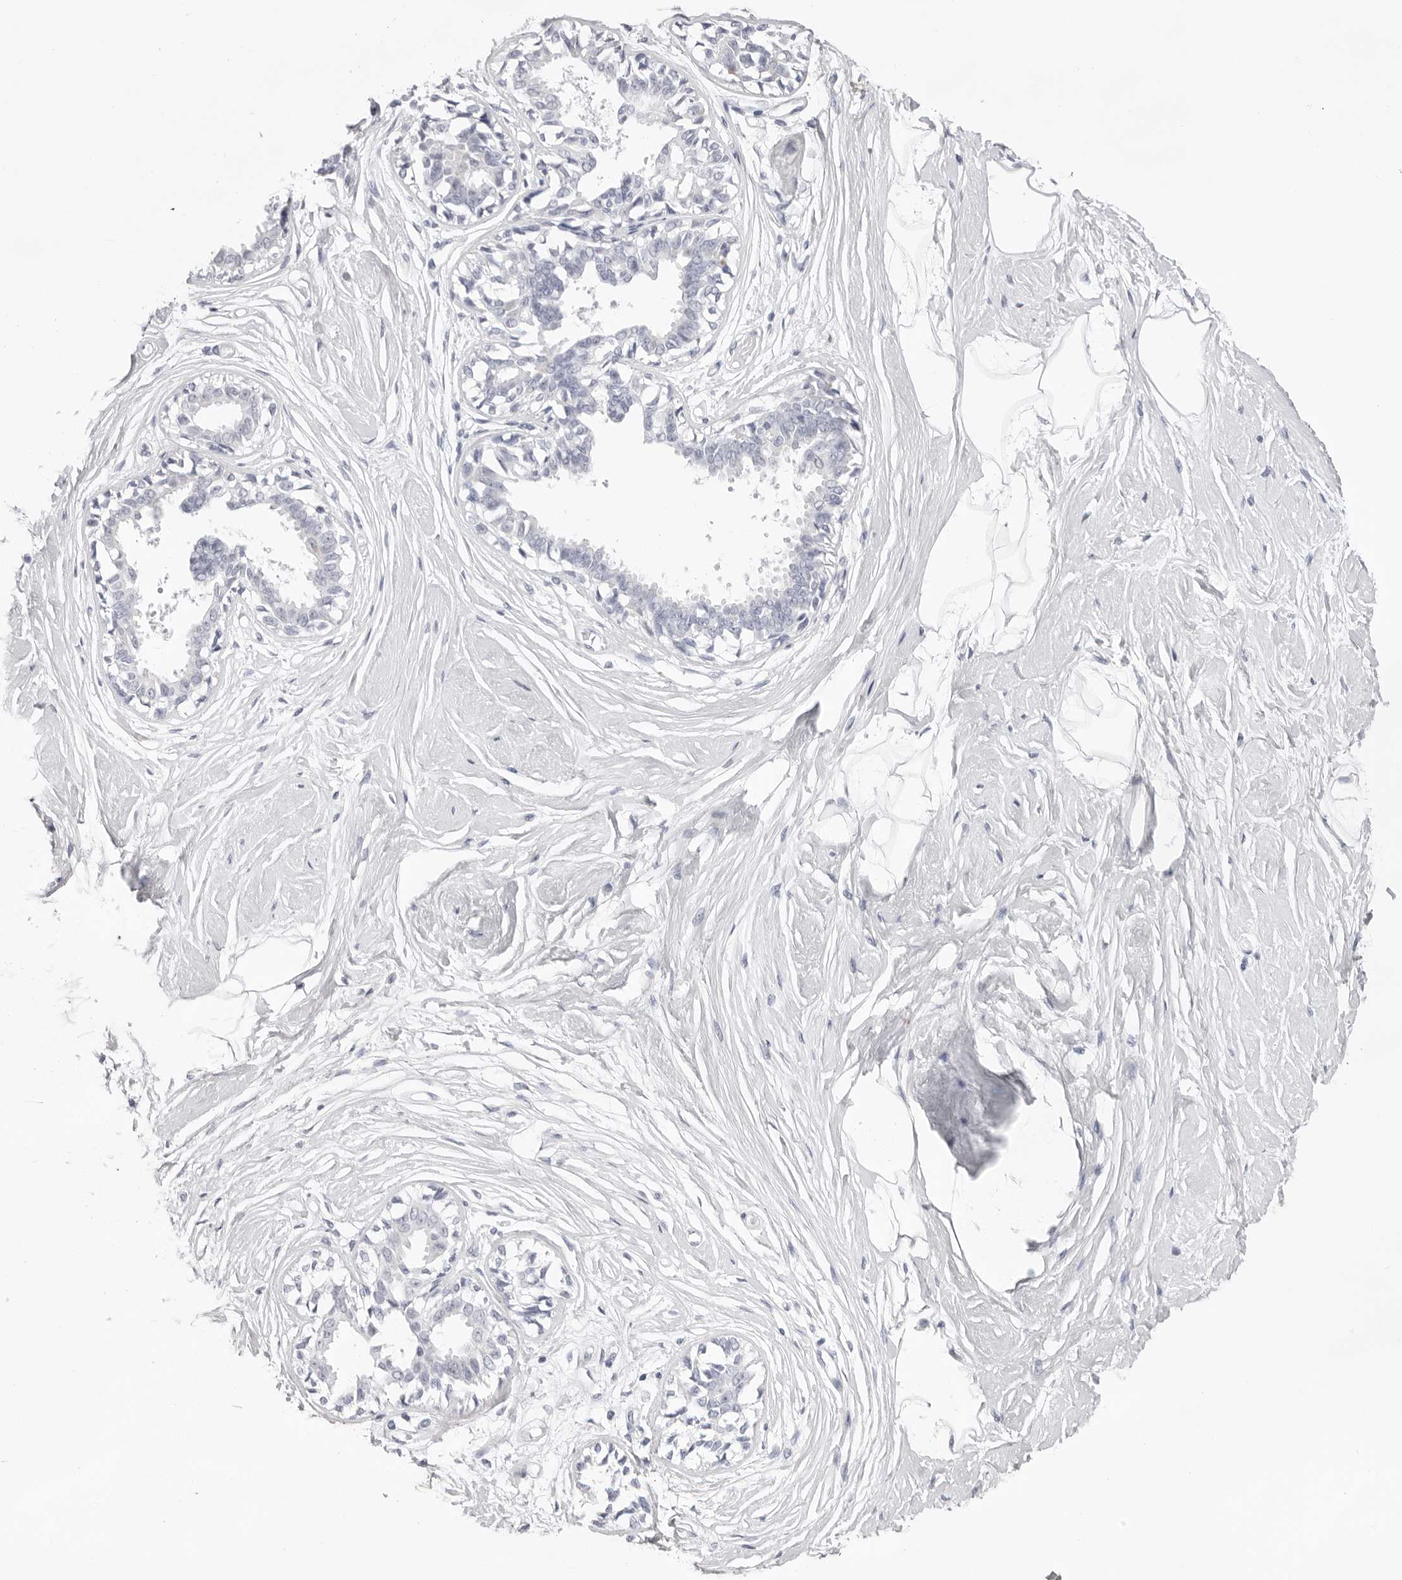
{"staining": {"intensity": "negative", "quantity": "none", "location": "none"}, "tissue": "breast", "cell_type": "Adipocytes", "image_type": "normal", "snomed": [{"axis": "morphology", "description": "Normal tissue, NOS"}, {"axis": "topography", "description": "Breast"}], "caption": "The micrograph shows no significant positivity in adipocytes of breast.", "gene": "SMIM2", "patient": {"sex": "female", "age": 45}}